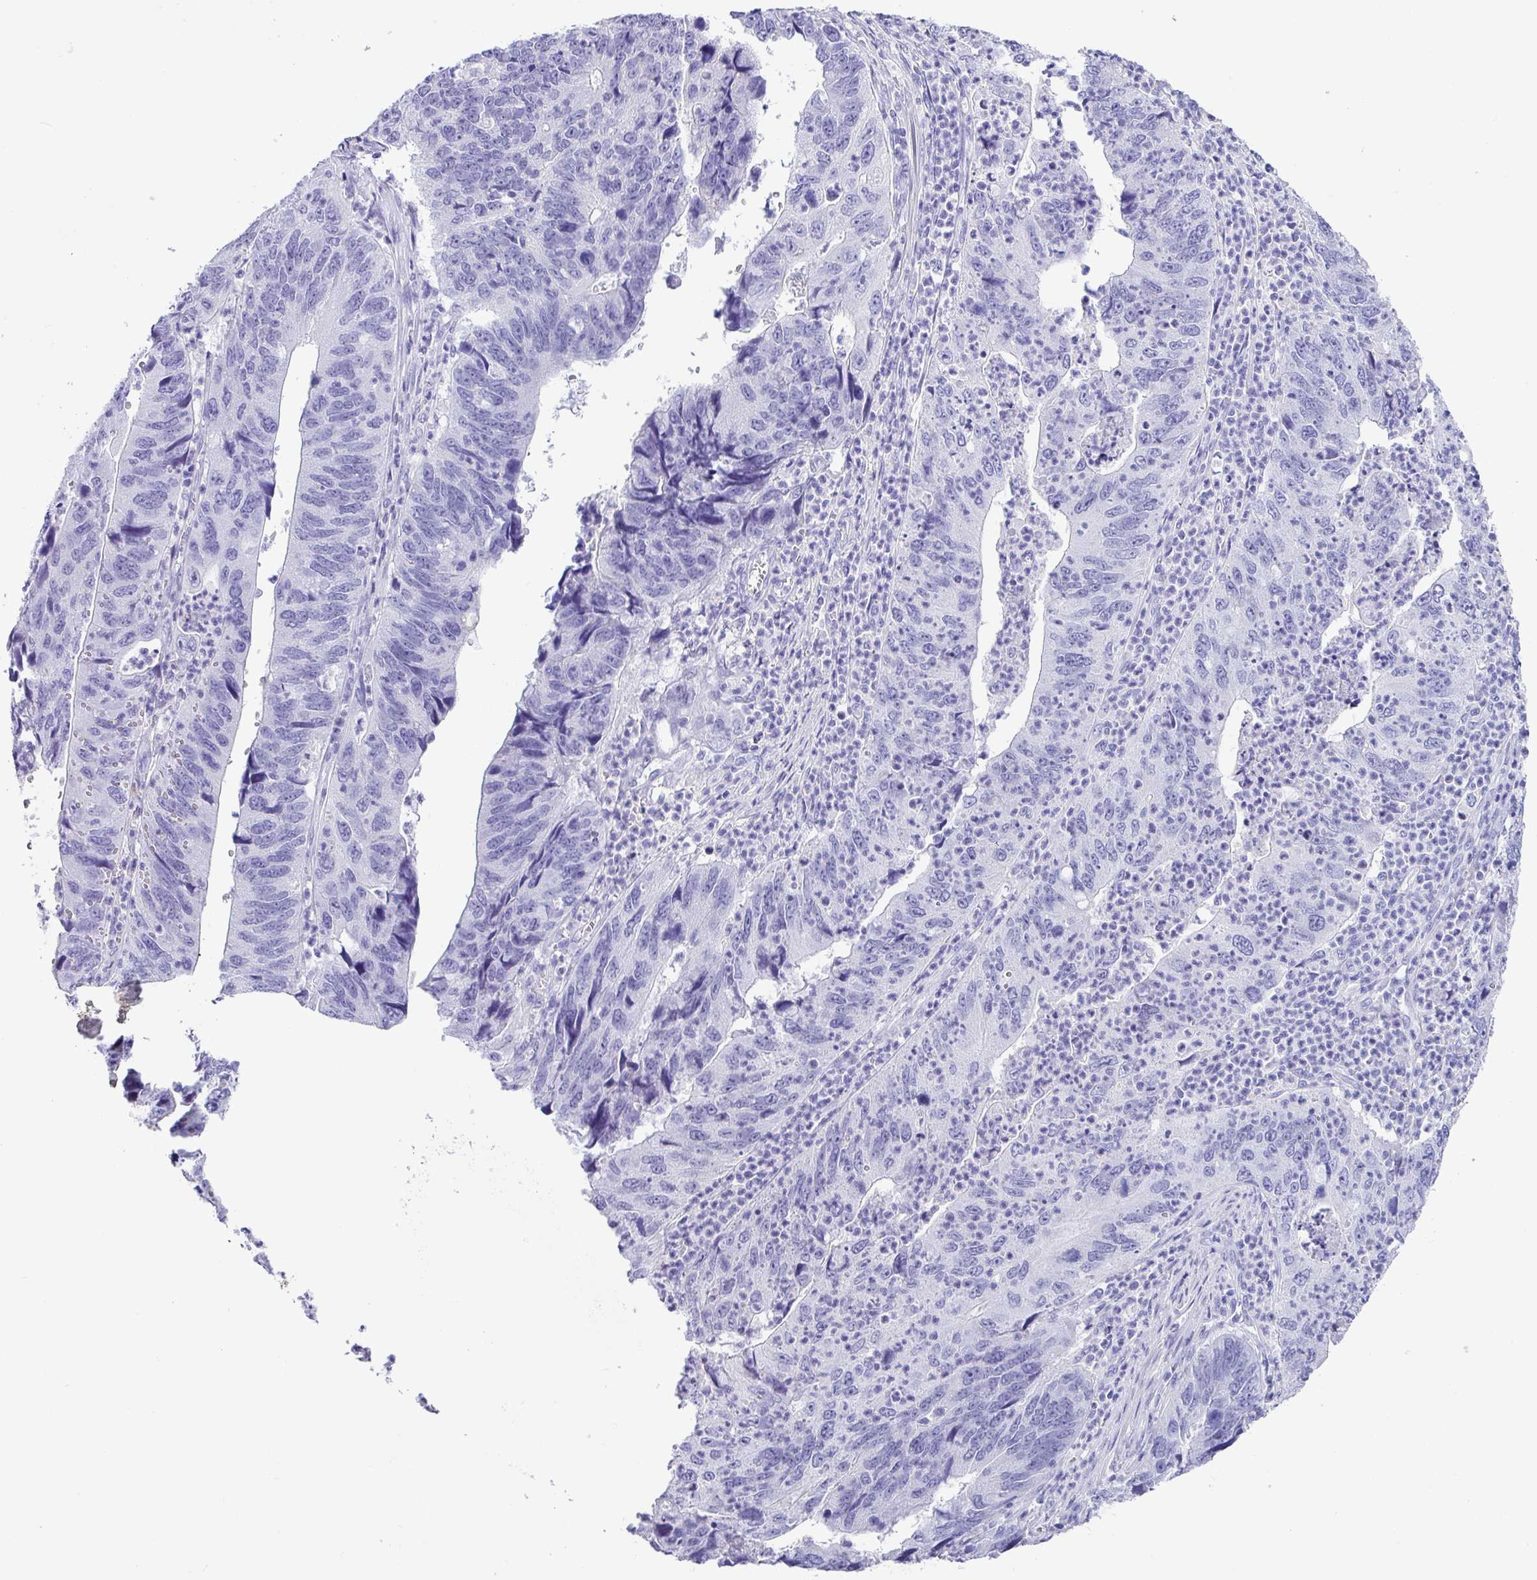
{"staining": {"intensity": "negative", "quantity": "none", "location": "none"}, "tissue": "stomach cancer", "cell_type": "Tumor cells", "image_type": "cancer", "snomed": [{"axis": "morphology", "description": "Adenocarcinoma, NOS"}, {"axis": "topography", "description": "Stomach"}], "caption": "Stomach cancer (adenocarcinoma) was stained to show a protein in brown. There is no significant expression in tumor cells.", "gene": "ZG16", "patient": {"sex": "male", "age": 59}}